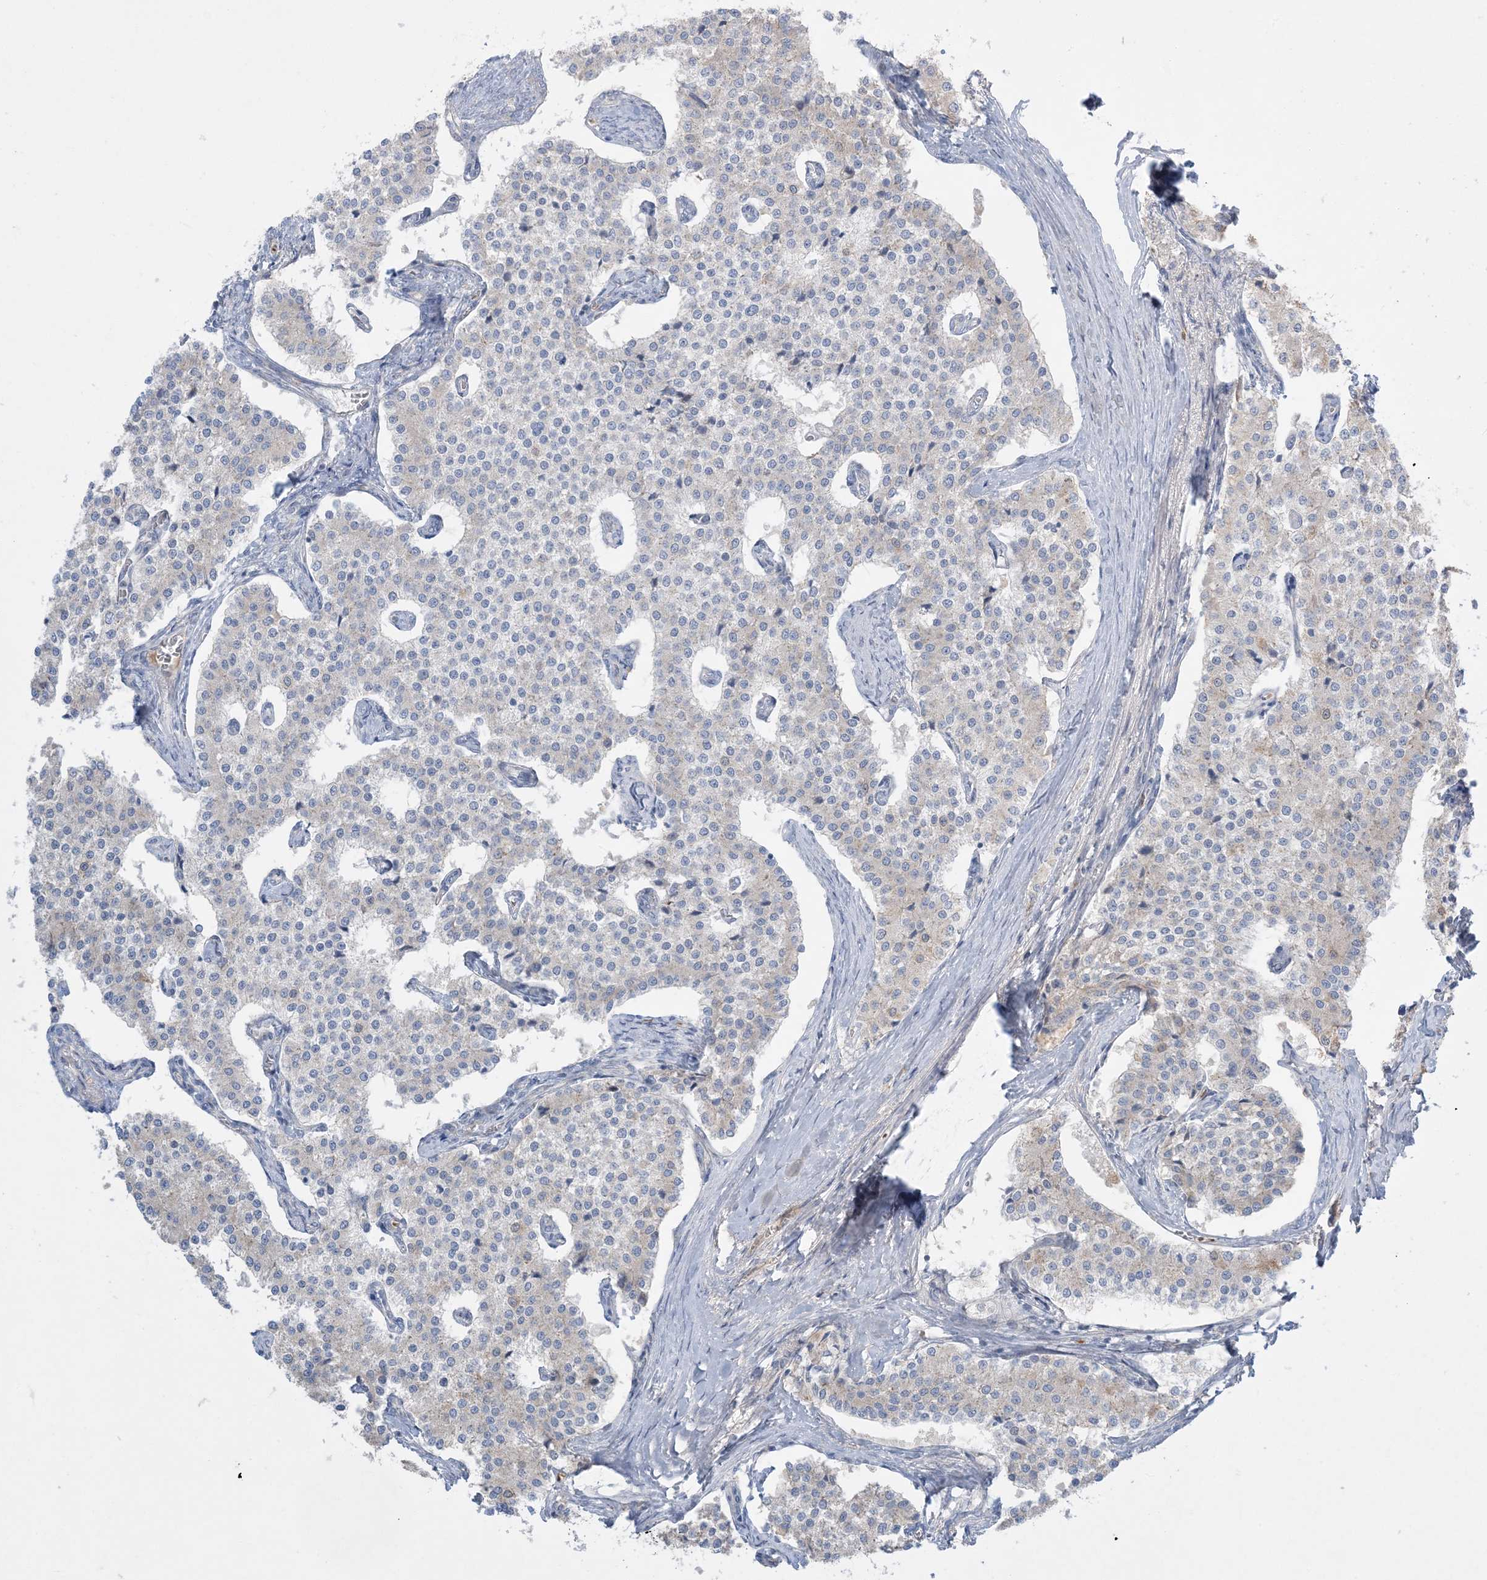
{"staining": {"intensity": "negative", "quantity": "none", "location": "none"}, "tissue": "carcinoid", "cell_type": "Tumor cells", "image_type": "cancer", "snomed": [{"axis": "morphology", "description": "Carcinoid, malignant, NOS"}, {"axis": "topography", "description": "Colon"}], "caption": "IHC micrograph of human malignant carcinoid stained for a protein (brown), which reveals no expression in tumor cells.", "gene": "MMGT1", "patient": {"sex": "female", "age": 52}}